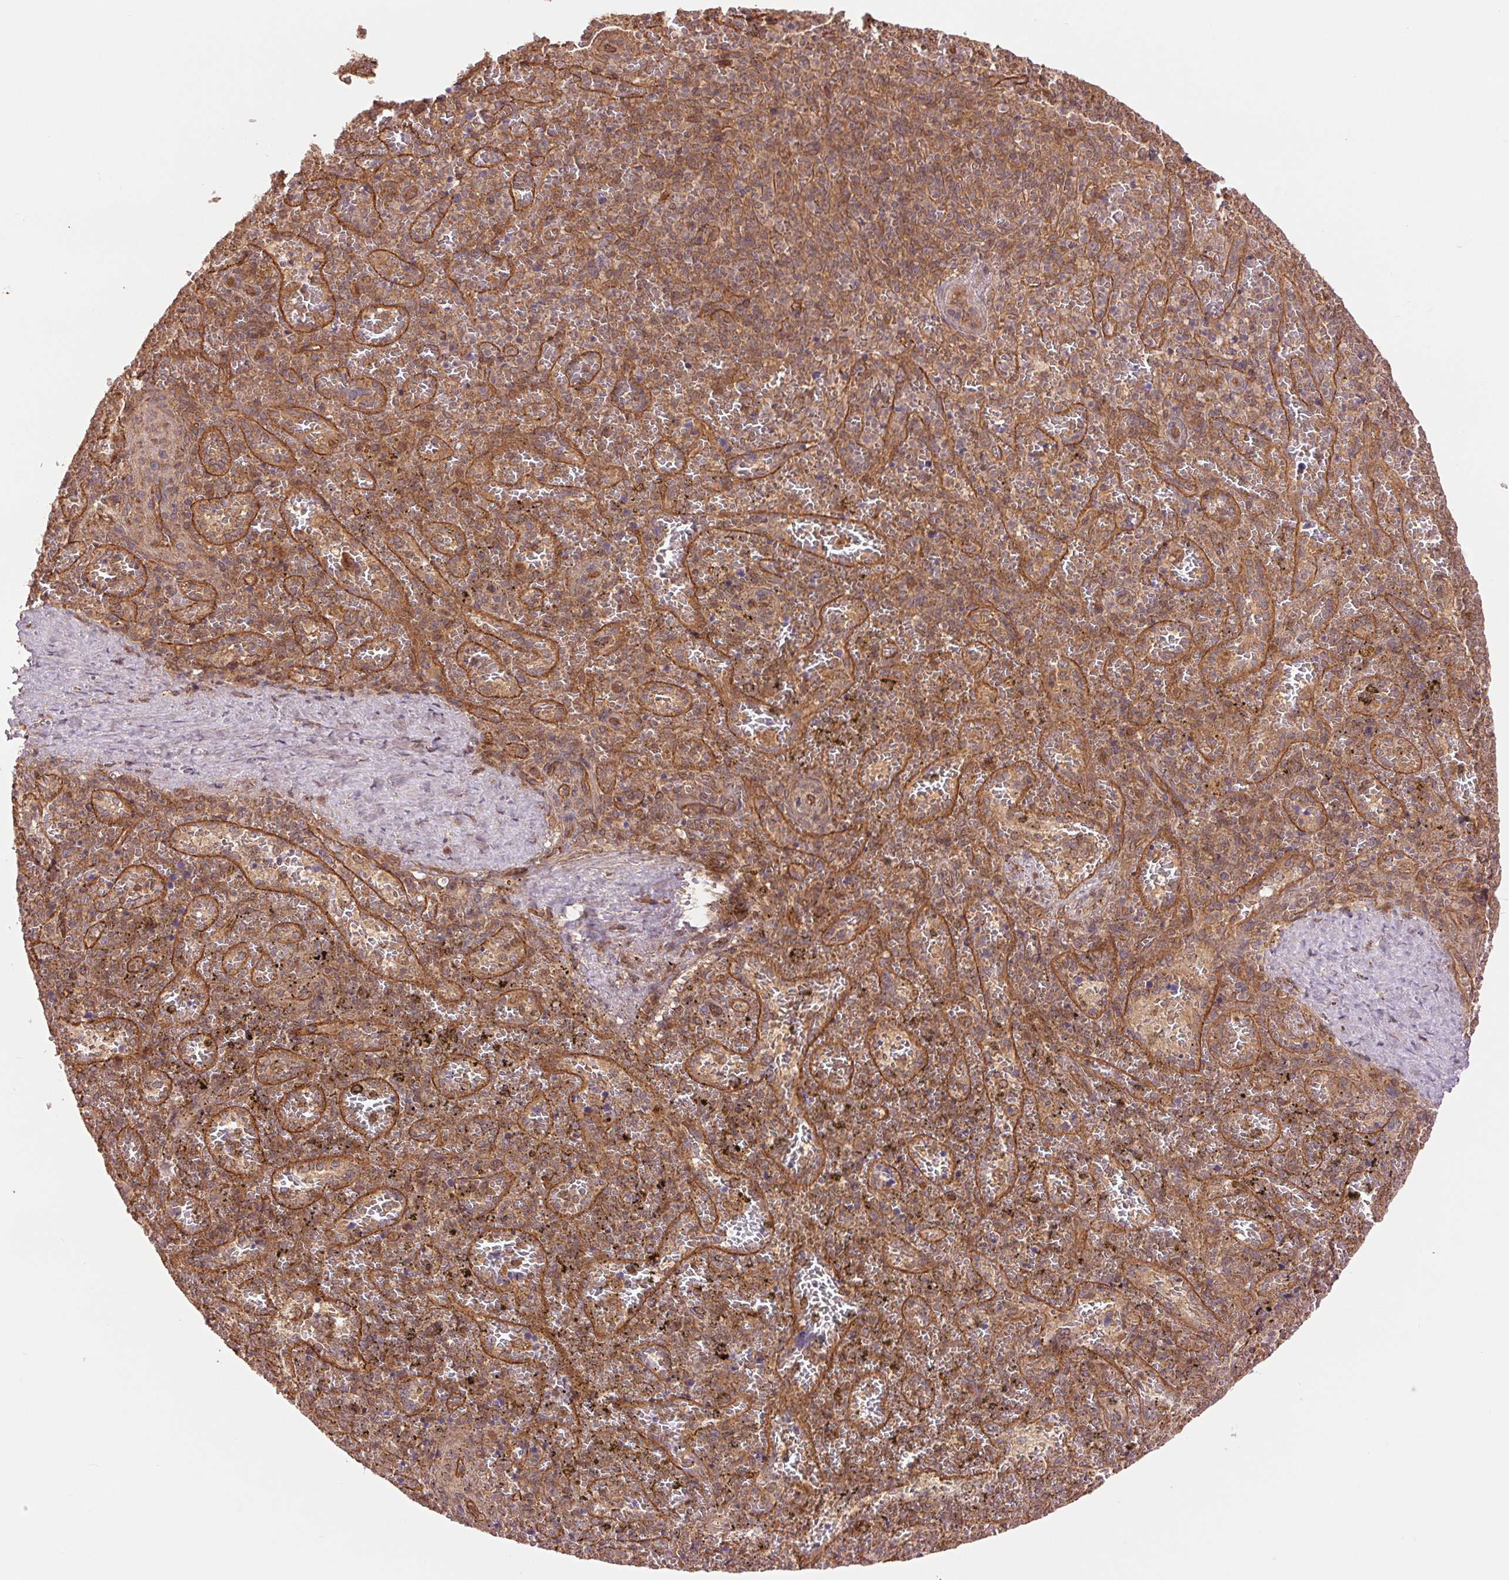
{"staining": {"intensity": "weak", "quantity": ">75%", "location": "cytoplasmic/membranous"}, "tissue": "spleen", "cell_type": "Cells in red pulp", "image_type": "normal", "snomed": [{"axis": "morphology", "description": "Normal tissue, NOS"}, {"axis": "topography", "description": "Spleen"}], "caption": "This micrograph displays normal spleen stained with immunohistochemistry (IHC) to label a protein in brown. The cytoplasmic/membranous of cells in red pulp show weak positivity for the protein. Nuclei are counter-stained blue.", "gene": "STARD7", "patient": {"sex": "female", "age": 50}}